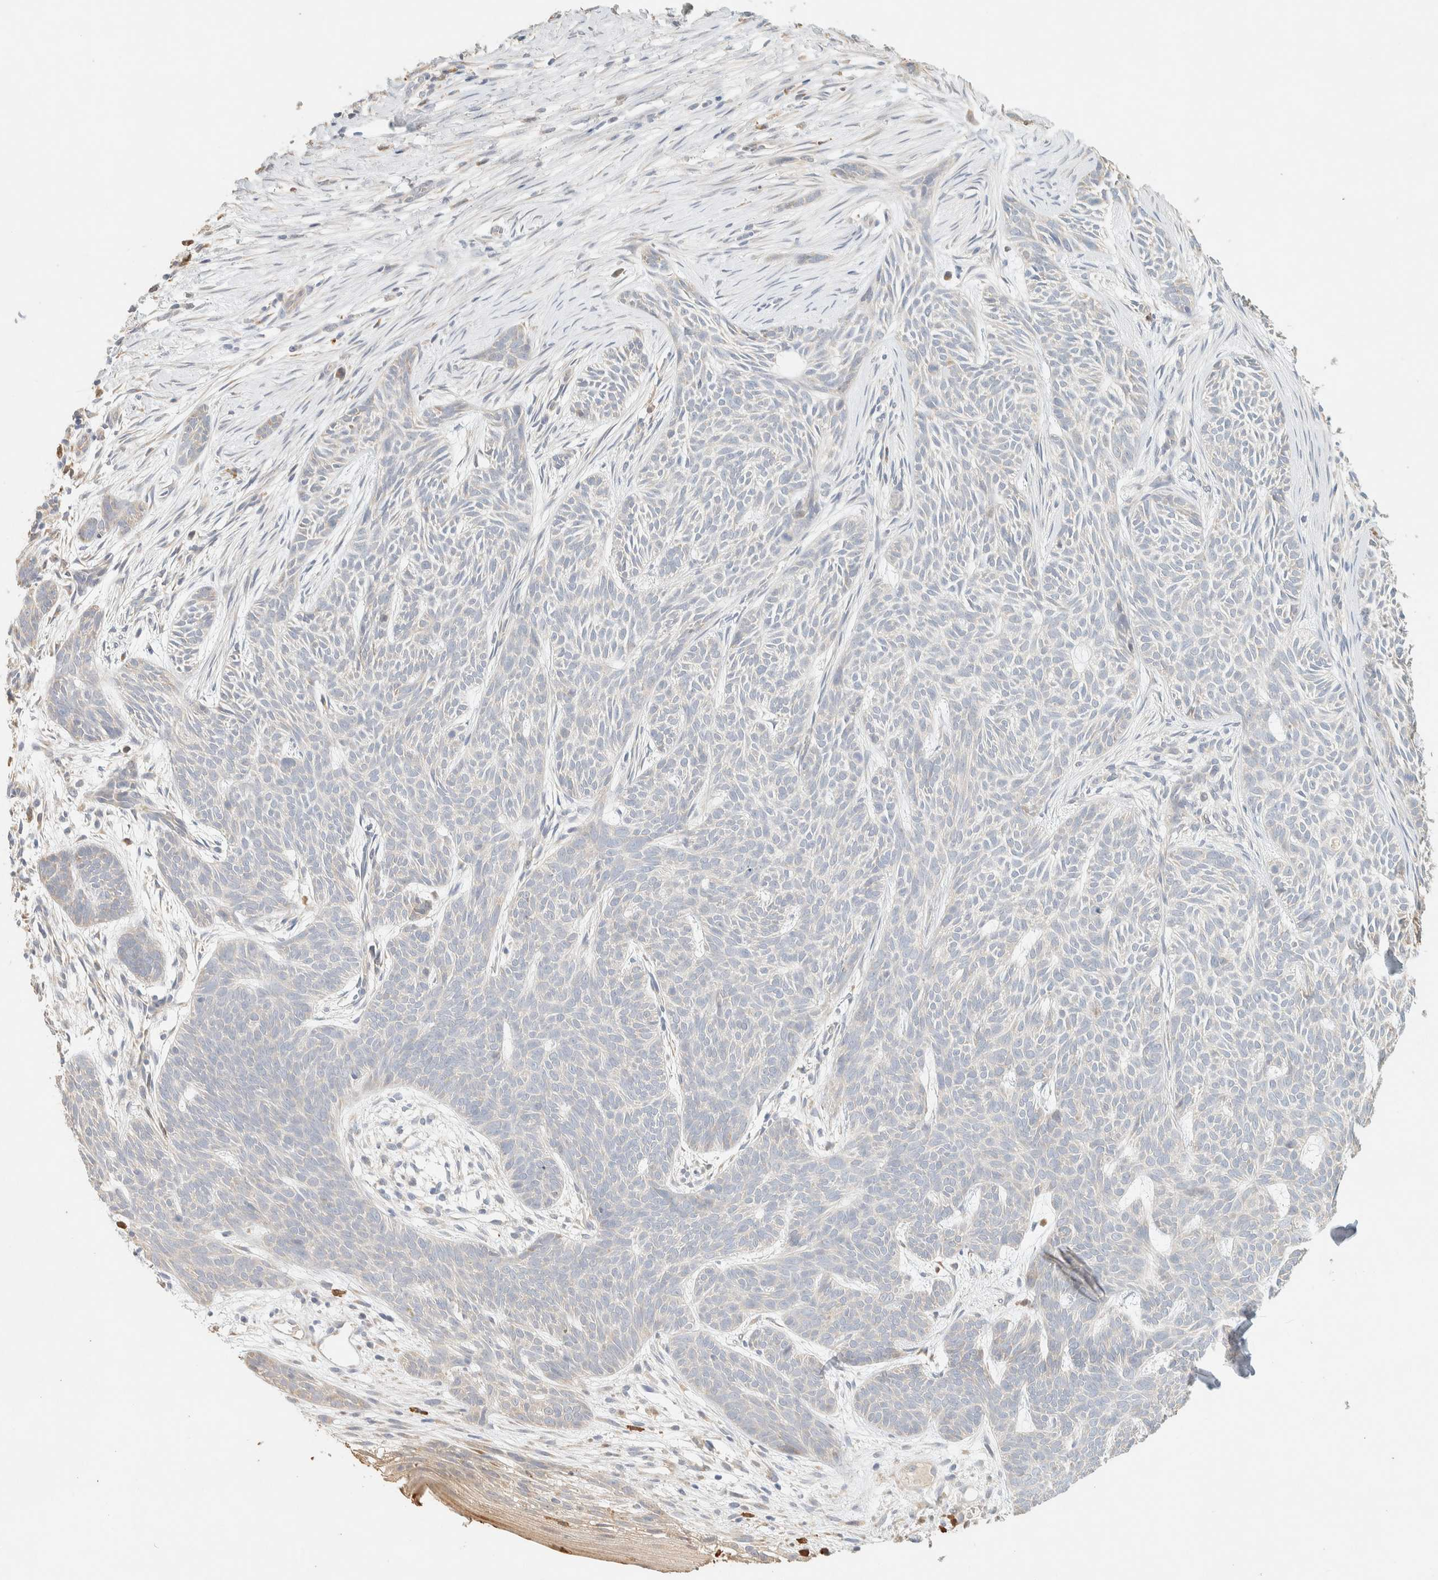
{"staining": {"intensity": "weak", "quantity": "<25%", "location": "cytoplasmic/membranous"}, "tissue": "skin cancer", "cell_type": "Tumor cells", "image_type": "cancer", "snomed": [{"axis": "morphology", "description": "Basal cell carcinoma"}, {"axis": "topography", "description": "Skin"}], "caption": "An image of skin cancer stained for a protein shows no brown staining in tumor cells.", "gene": "TTC3", "patient": {"sex": "female", "age": 59}}